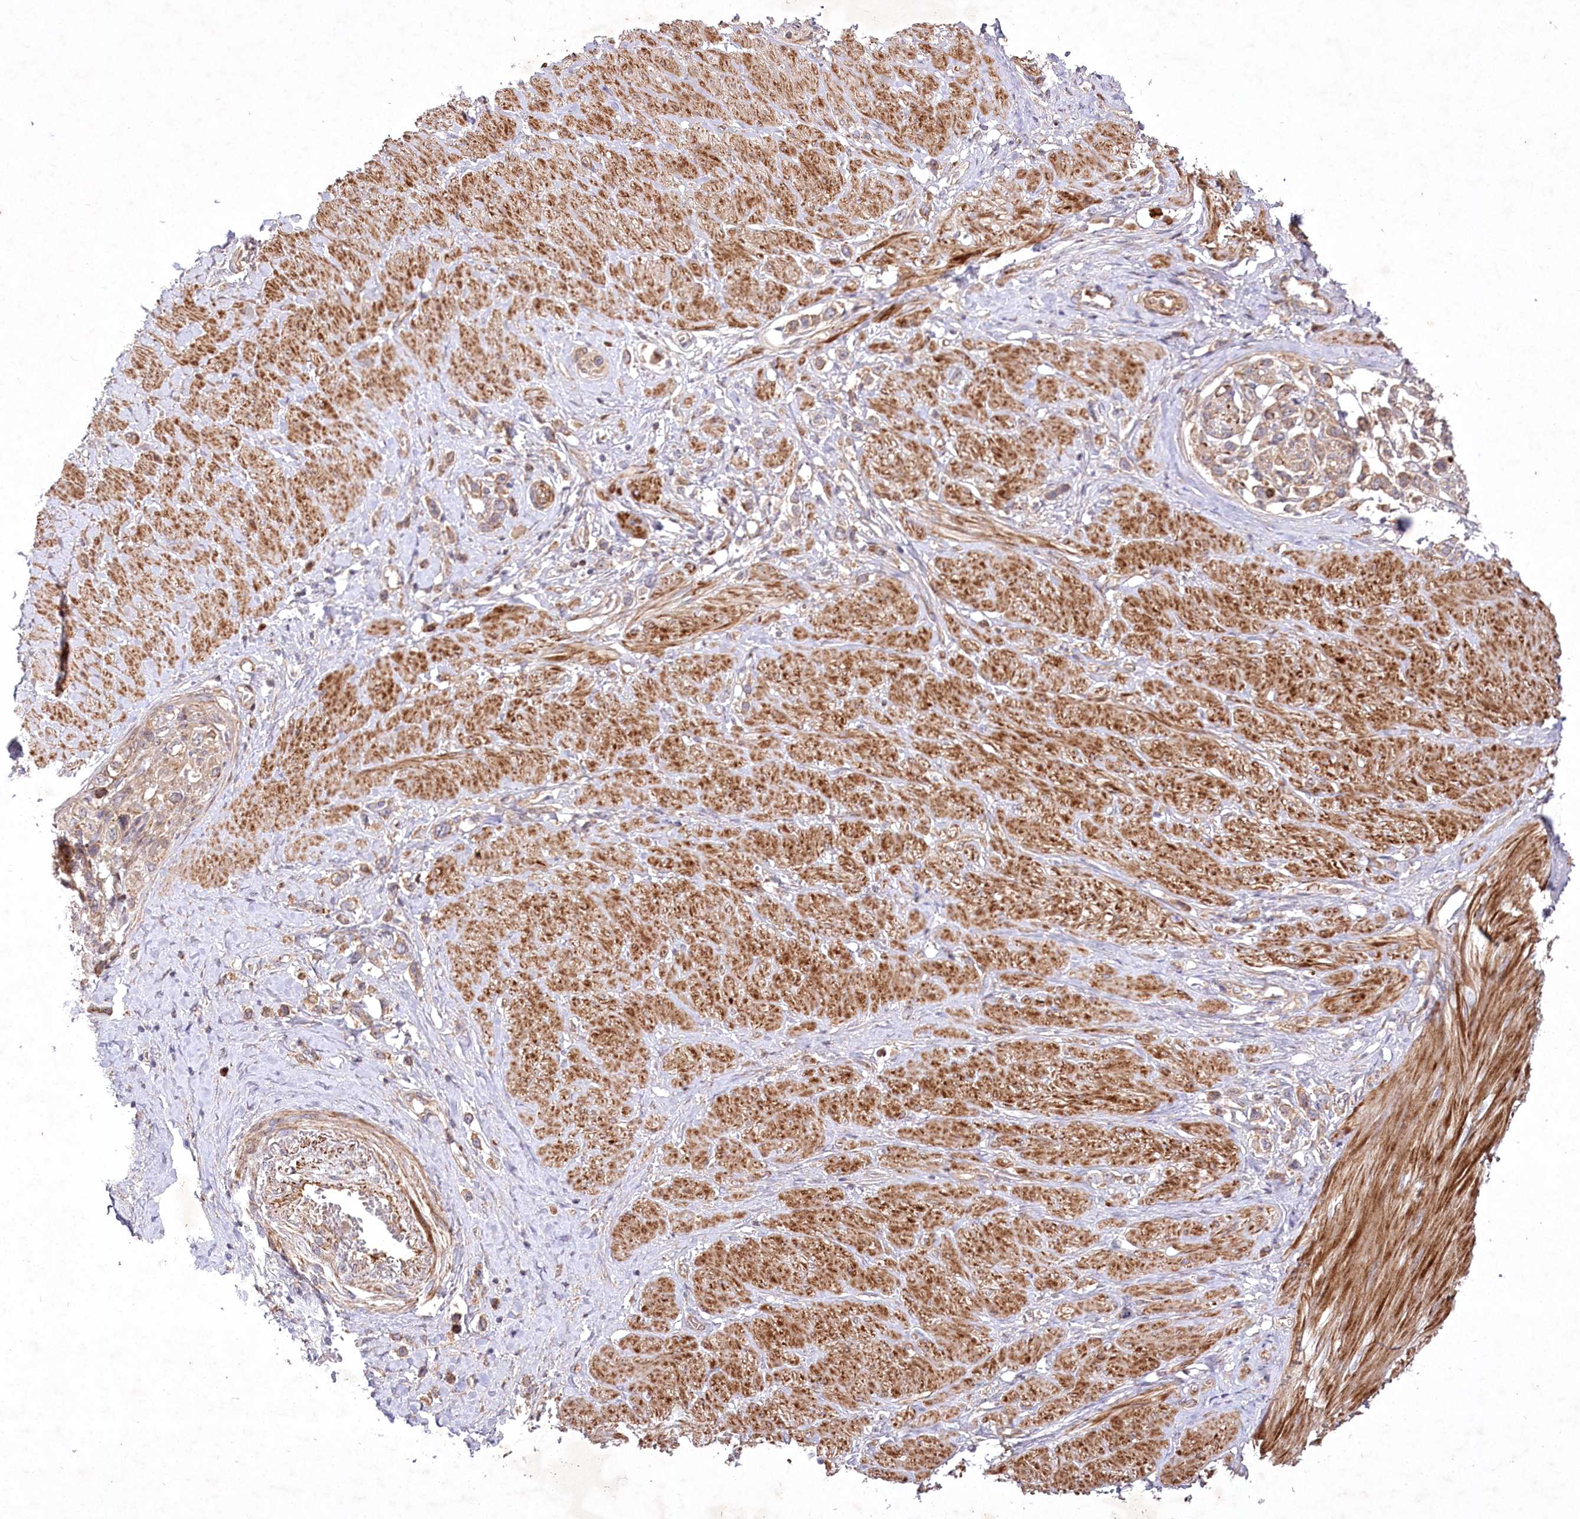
{"staining": {"intensity": "weak", "quantity": ">75%", "location": "cytoplasmic/membranous"}, "tissue": "stomach cancer", "cell_type": "Tumor cells", "image_type": "cancer", "snomed": [{"axis": "morphology", "description": "Adenocarcinoma, NOS"}, {"axis": "topography", "description": "Stomach"}], "caption": "Human stomach cancer stained with a brown dye exhibits weak cytoplasmic/membranous positive positivity in about >75% of tumor cells.", "gene": "PSTK", "patient": {"sex": "female", "age": 65}}